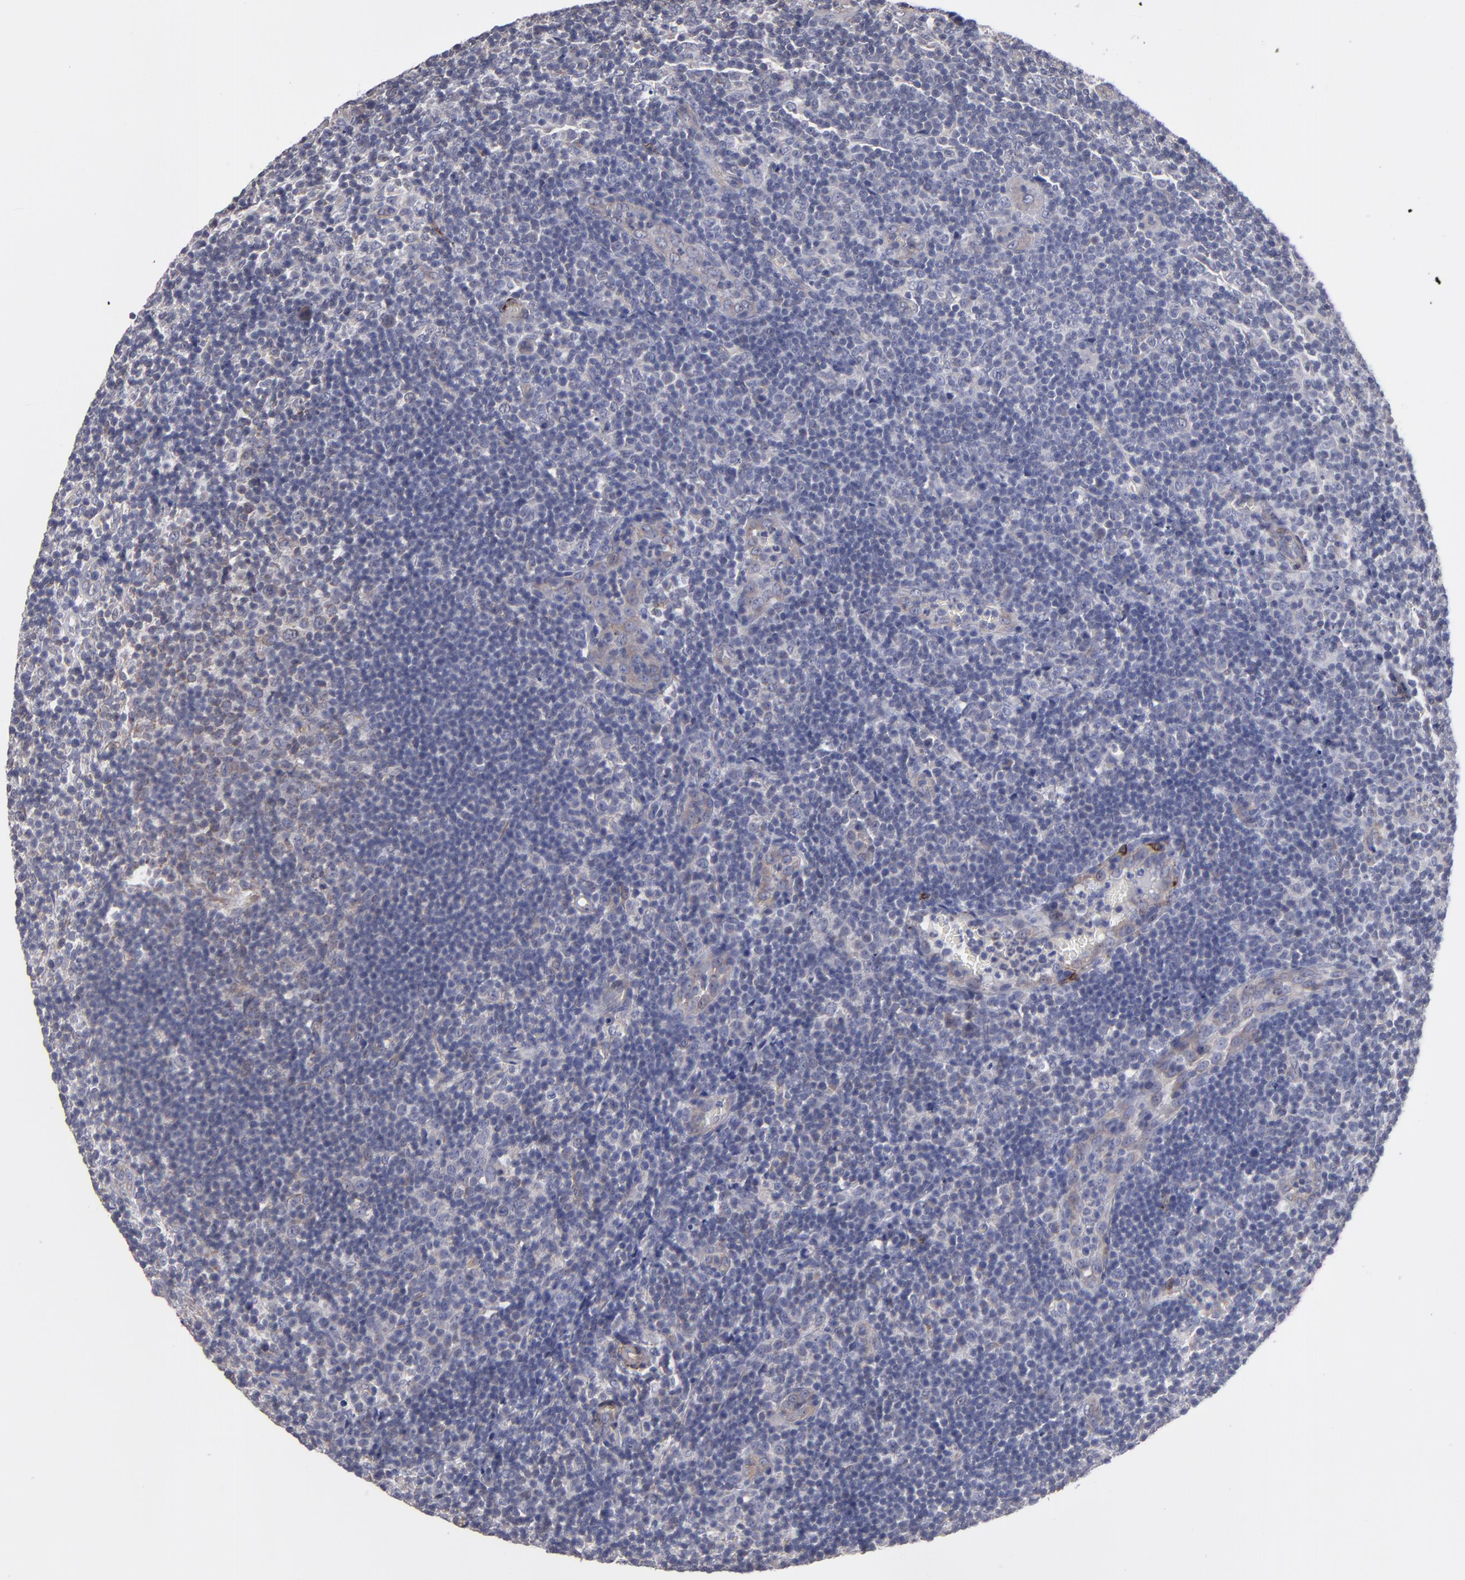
{"staining": {"intensity": "weak", "quantity": "<25%", "location": "cytoplasmic/membranous"}, "tissue": "lymphoma", "cell_type": "Tumor cells", "image_type": "cancer", "snomed": [{"axis": "morphology", "description": "Malignant lymphoma, non-Hodgkin's type, Low grade"}, {"axis": "topography", "description": "Lymph node"}], "caption": "Immunohistochemistry (IHC) of human low-grade malignant lymphoma, non-Hodgkin's type displays no staining in tumor cells.", "gene": "SLMAP", "patient": {"sex": "male", "age": 74}}